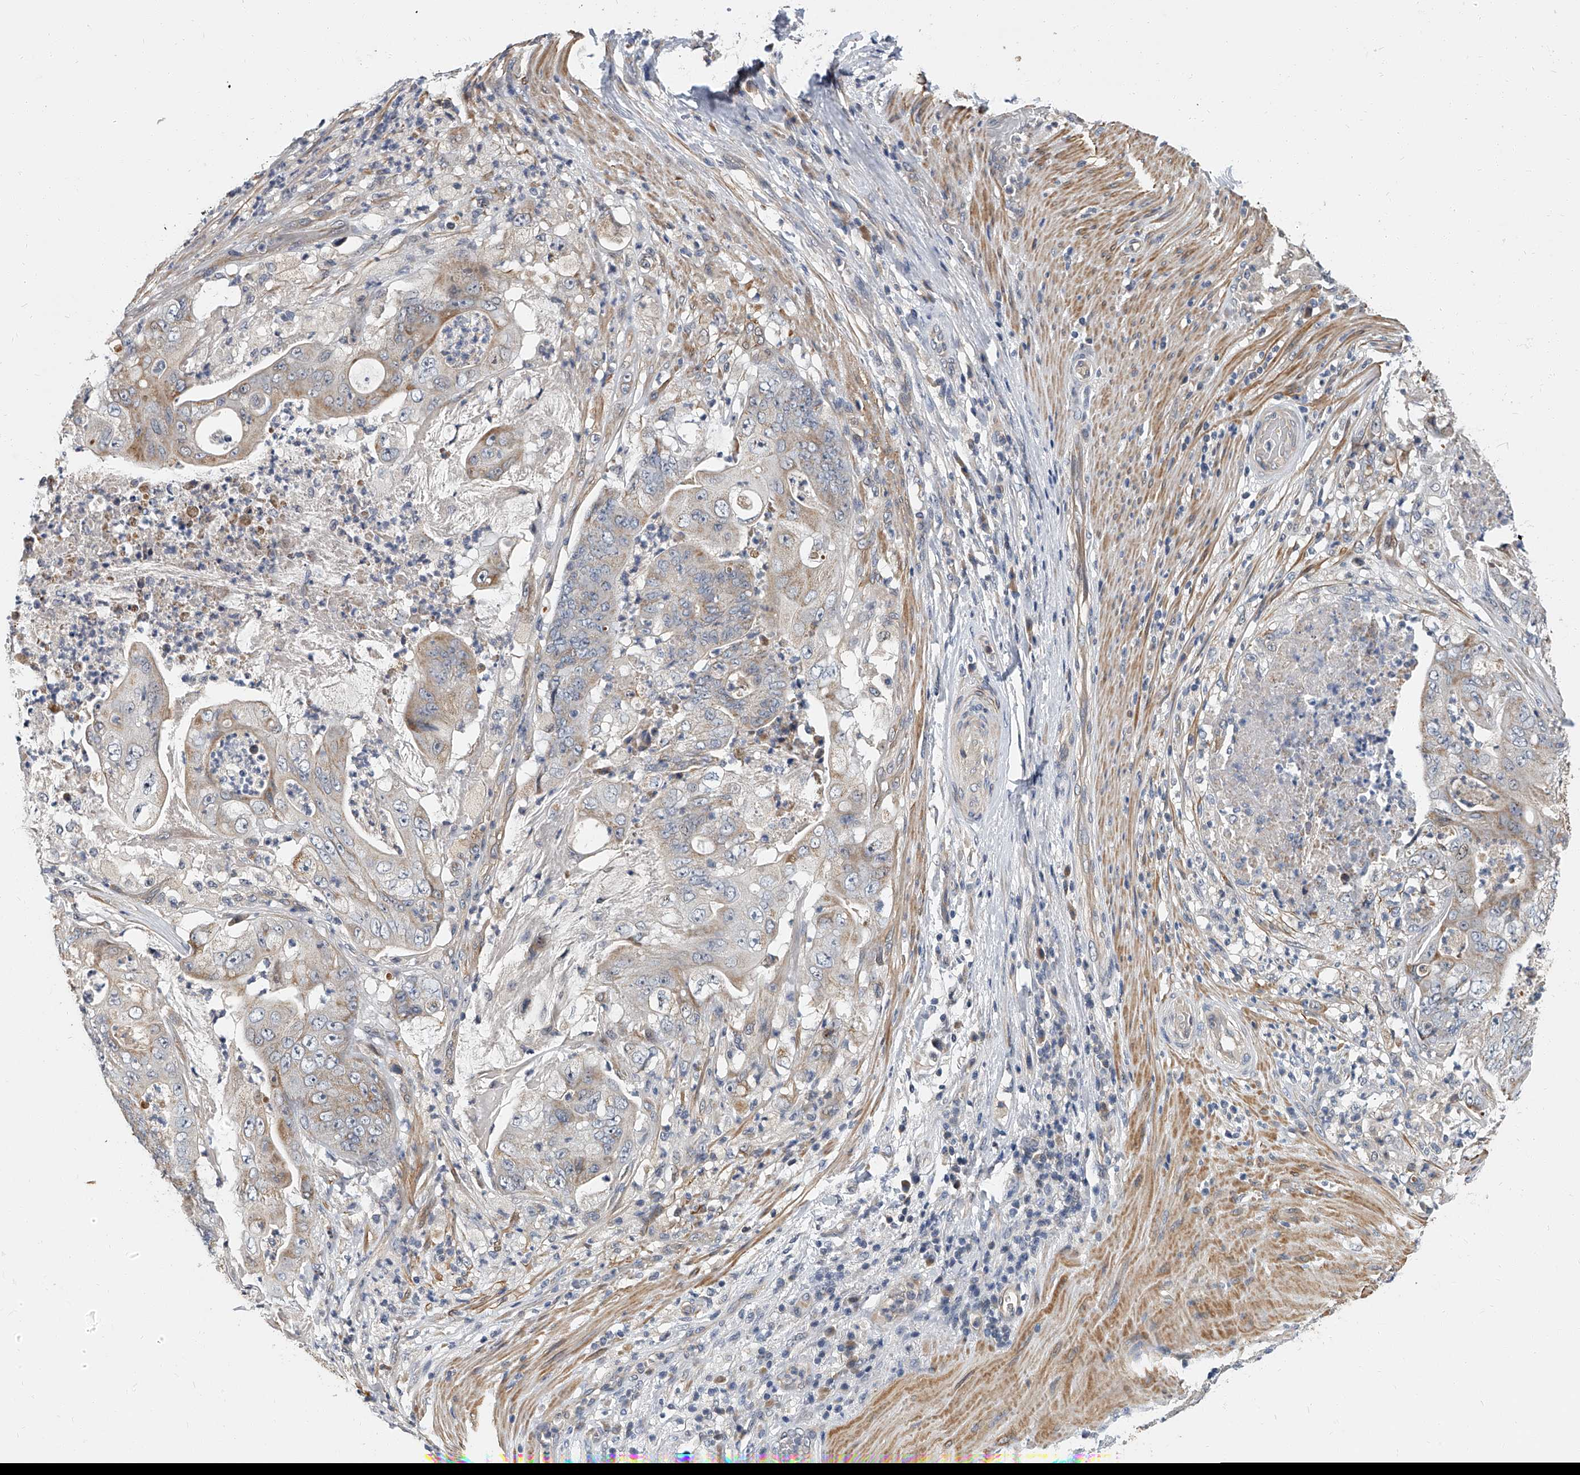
{"staining": {"intensity": "weak", "quantity": "<25%", "location": "cytoplasmic/membranous"}, "tissue": "stomach cancer", "cell_type": "Tumor cells", "image_type": "cancer", "snomed": [{"axis": "morphology", "description": "Adenocarcinoma, NOS"}, {"axis": "topography", "description": "Stomach"}], "caption": "An IHC micrograph of stomach adenocarcinoma is shown. There is no staining in tumor cells of stomach adenocarcinoma.", "gene": "CD200", "patient": {"sex": "female", "age": 73}}